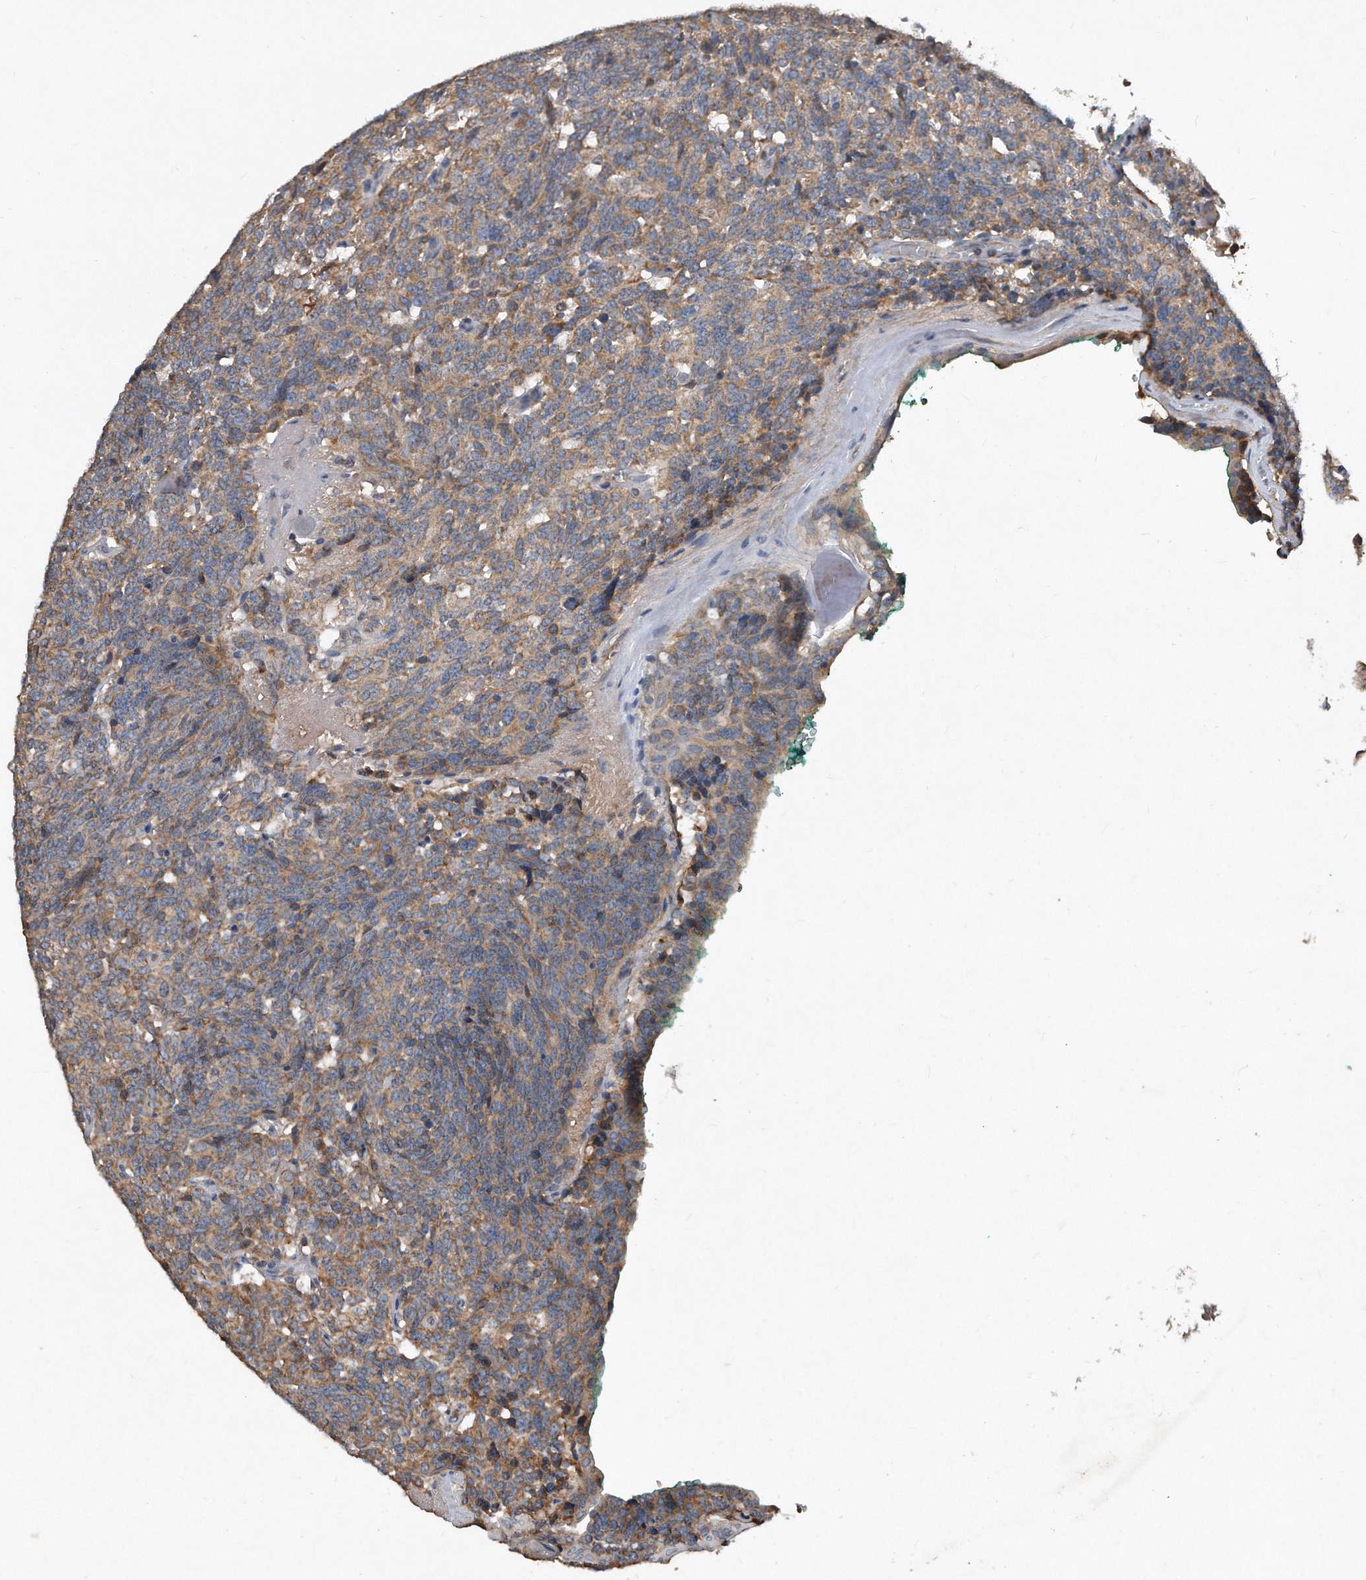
{"staining": {"intensity": "moderate", "quantity": ">75%", "location": "cytoplasmic/membranous"}, "tissue": "carcinoid", "cell_type": "Tumor cells", "image_type": "cancer", "snomed": [{"axis": "morphology", "description": "Carcinoid, malignant, NOS"}, {"axis": "topography", "description": "Lung"}], "caption": "Immunohistochemical staining of human malignant carcinoid displays medium levels of moderate cytoplasmic/membranous protein expression in approximately >75% of tumor cells. Nuclei are stained in blue.", "gene": "SDHA", "patient": {"sex": "female", "age": 46}}